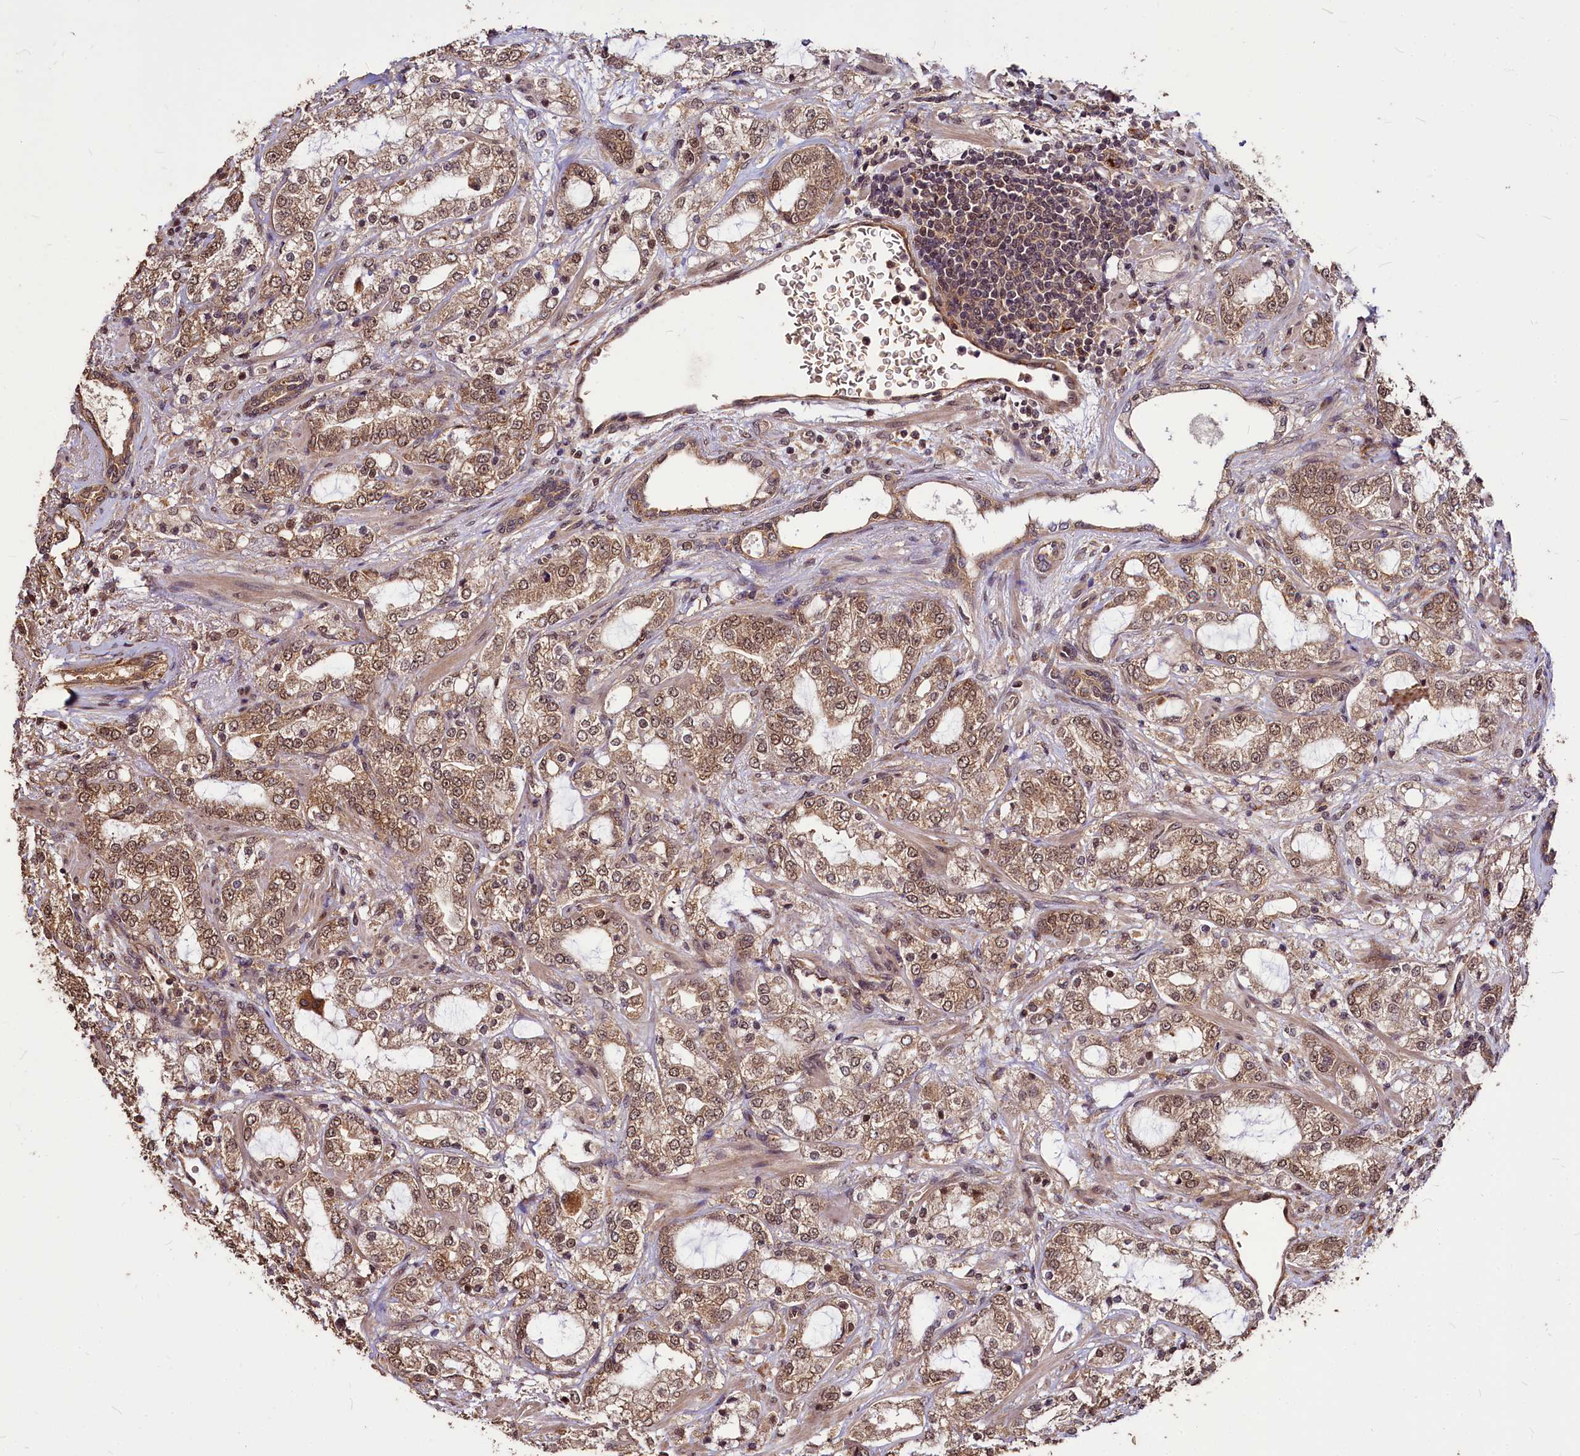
{"staining": {"intensity": "moderate", "quantity": ">75%", "location": "cytoplasmic/membranous,nuclear"}, "tissue": "prostate cancer", "cell_type": "Tumor cells", "image_type": "cancer", "snomed": [{"axis": "morphology", "description": "Adenocarcinoma, High grade"}, {"axis": "topography", "description": "Prostate"}], "caption": "Moderate cytoplasmic/membranous and nuclear protein positivity is present in about >75% of tumor cells in prostate cancer.", "gene": "VPS51", "patient": {"sex": "male", "age": 64}}